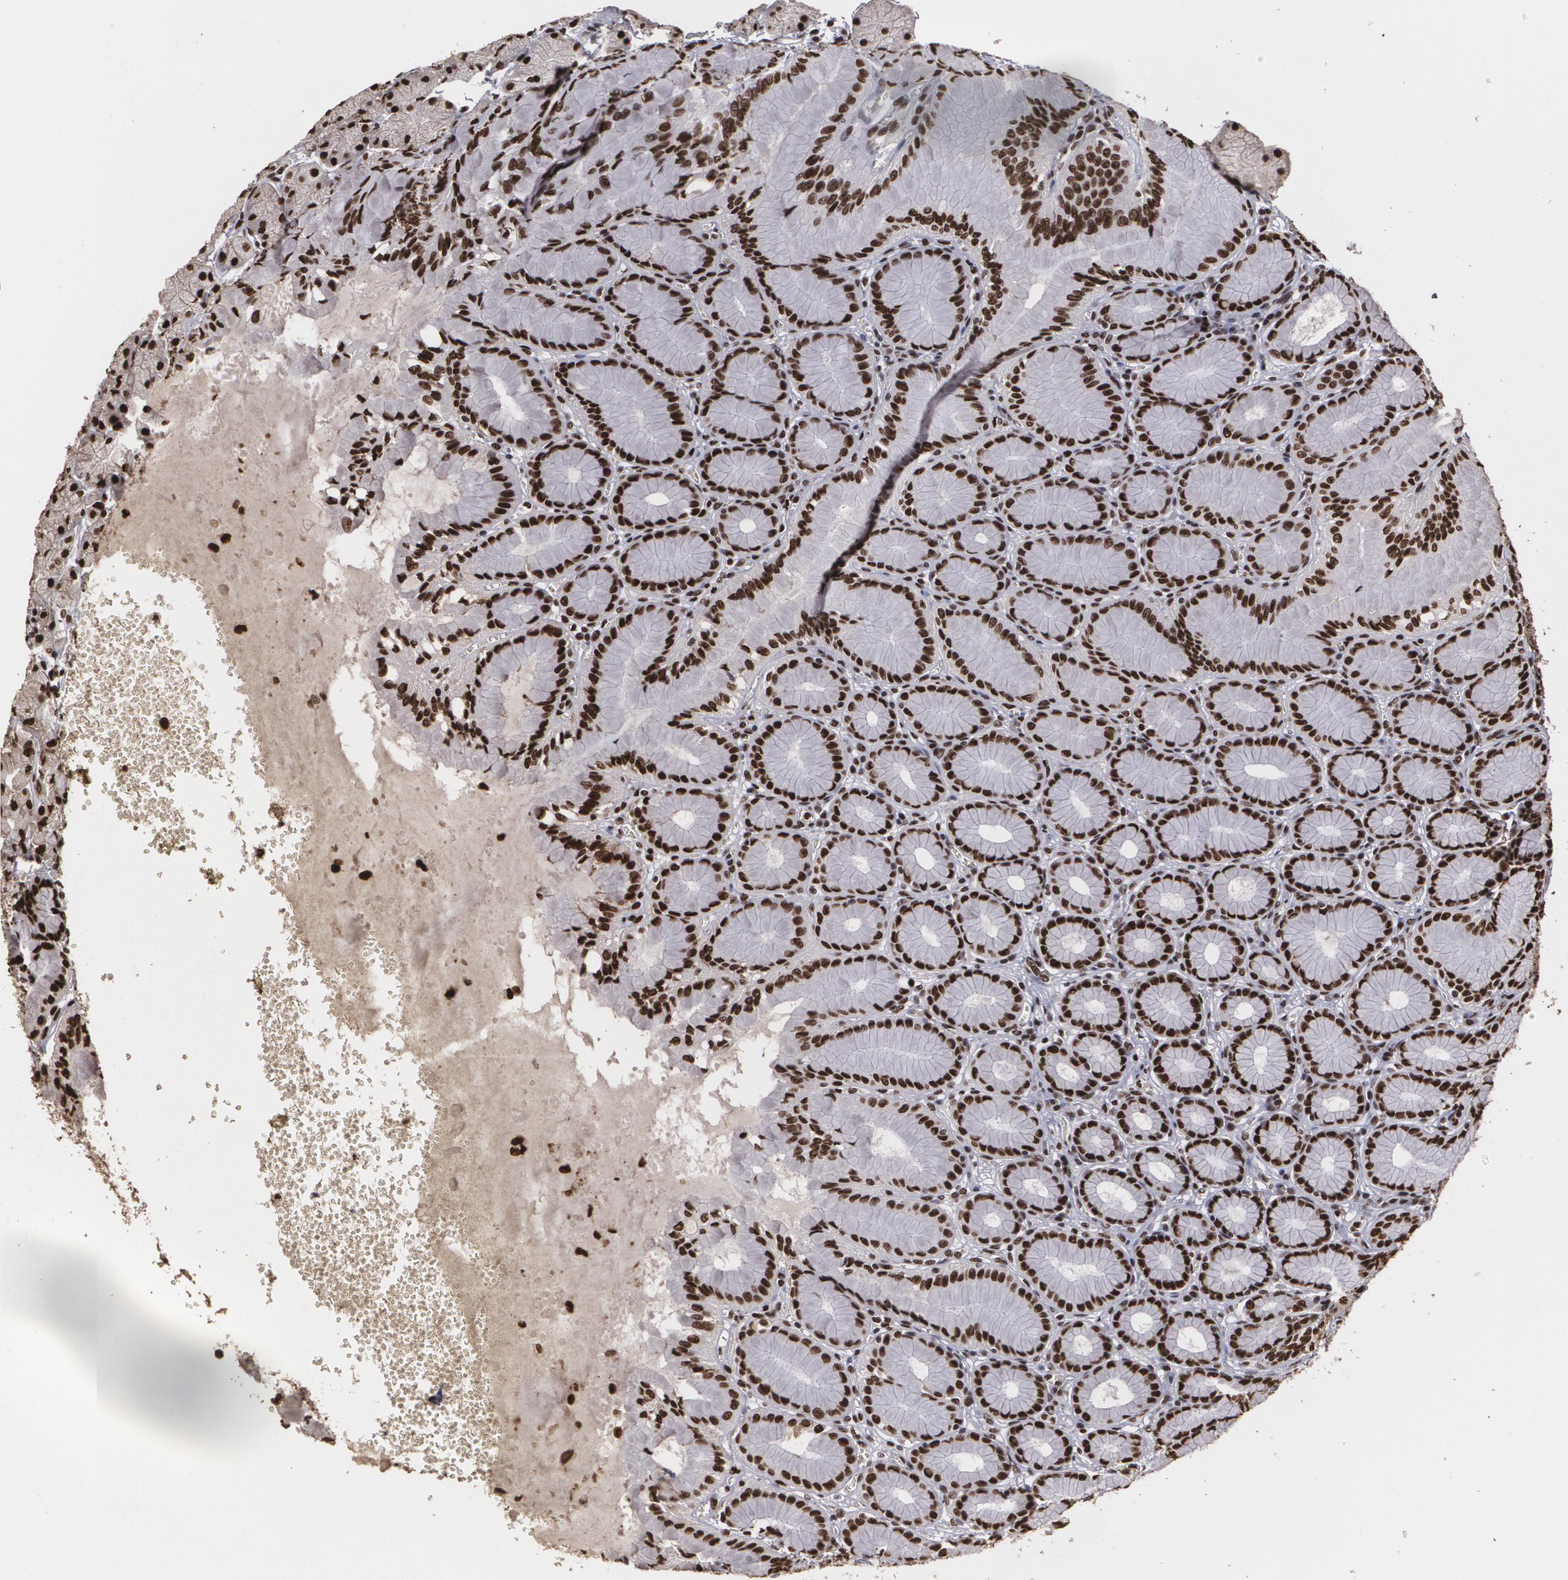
{"staining": {"intensity": "strong", "quantity": ">75%", "location": "nuclear"}, "tissue": "stomach", "cell_type": "Glandular cells", "image_type": "normal", "snomed": [{"axis": "morphology", "description": "Normal tissue, NOS"}, {"axis": "topography", "description": "Stomach"}, {"axis": "topography", "description": "Stomach, lower"}], "caption": "IHC (DAB) staining of normal human stomach demonstrates strong nuclear protein staining in approximately >75% of glandular cells.", "gene": "RCOR1", "patient": {"sex": "male", "age": 76}}